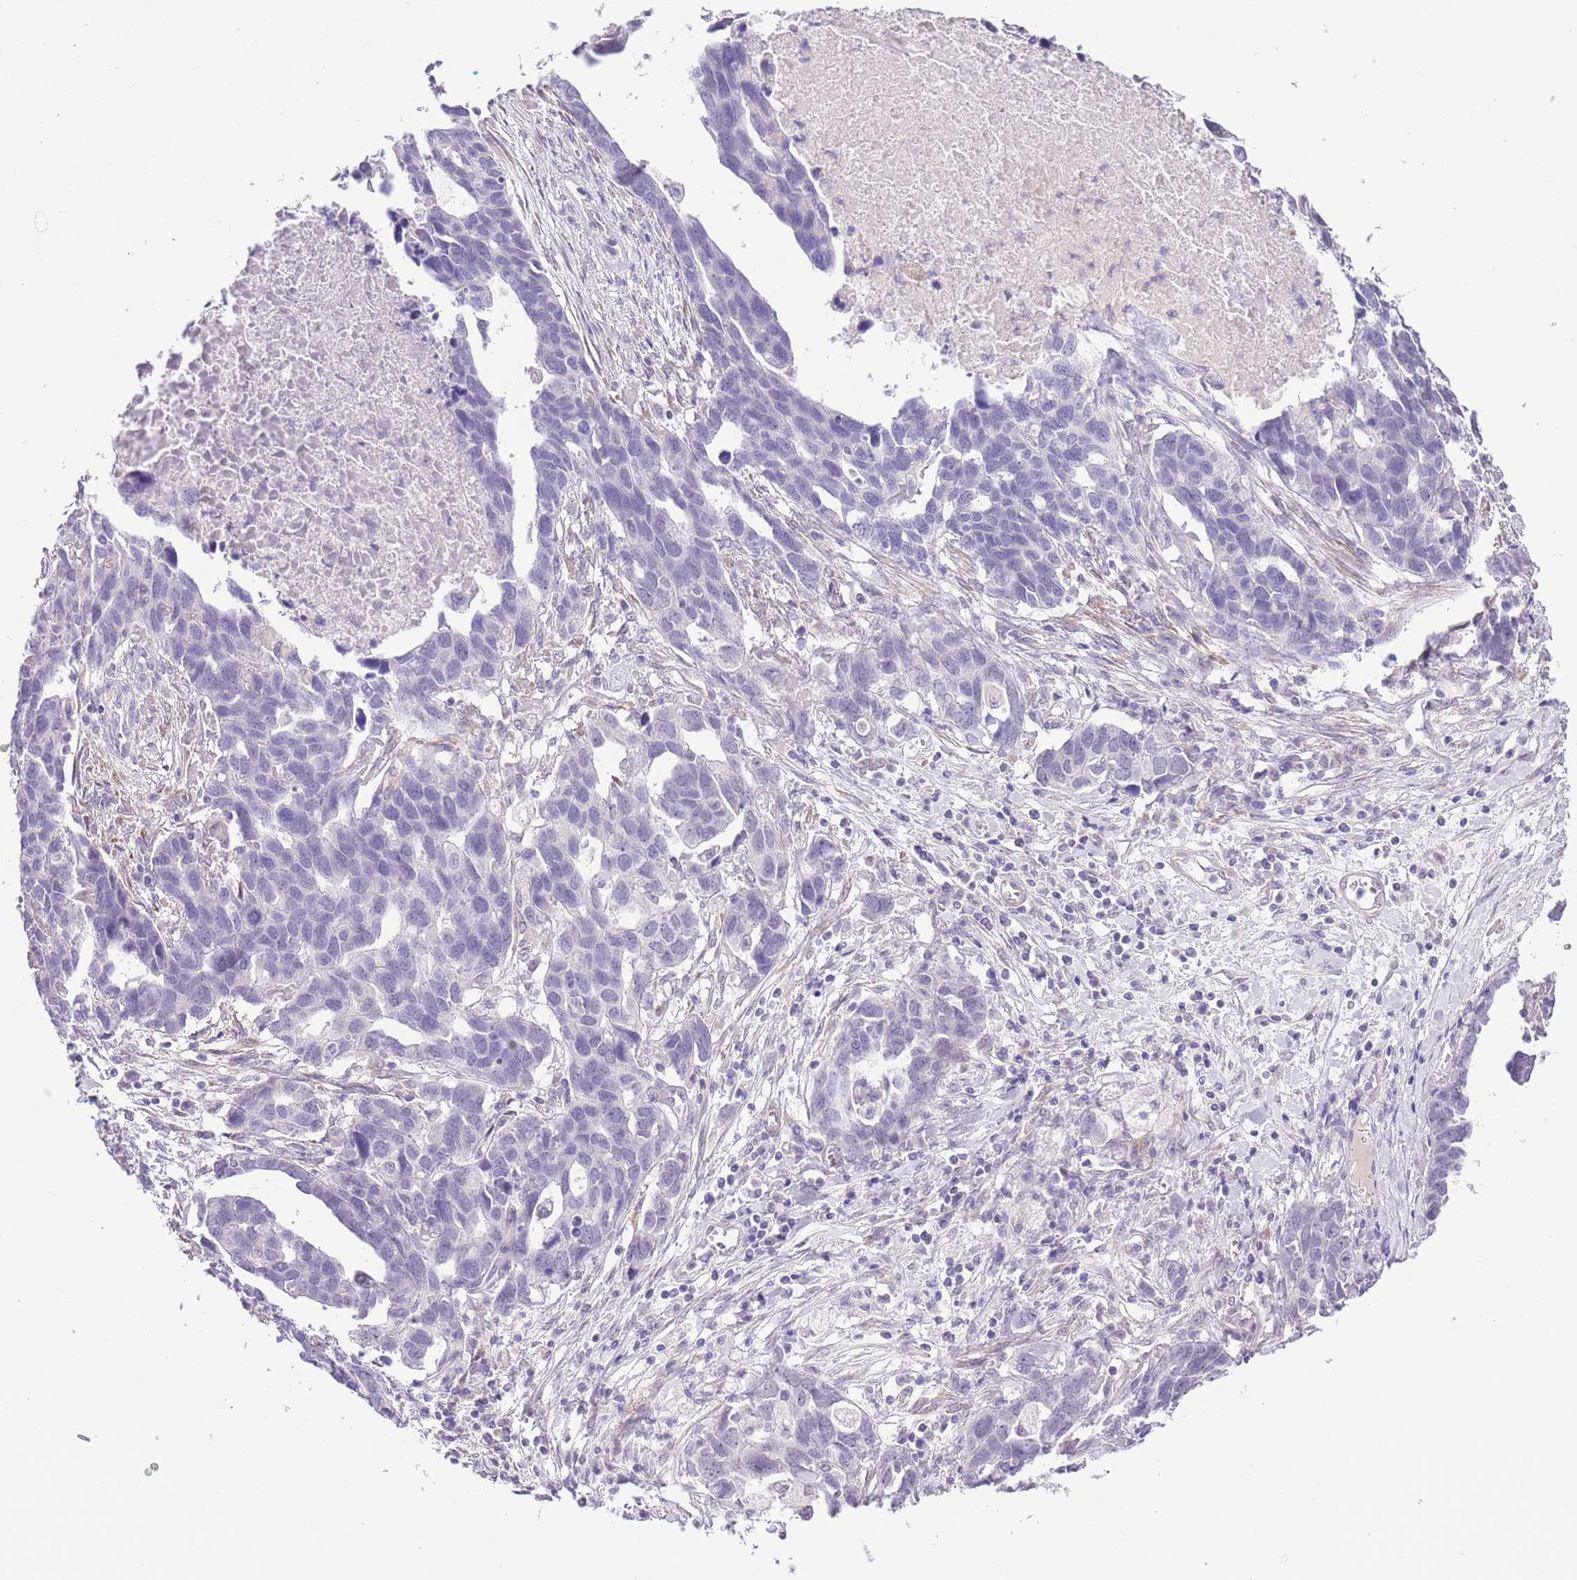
{"staining": {"intensity": "negative", "quantity": "none", "location": "none"}, "tissue": "ovarian cancer", "cell_type": "Tumor cells", "image_type": "cancer", "snomed": [{"axis": "morphology", "description": "Cystadenocarcinoma, serous, NOS"}, {"axis": "topography", "description": "Ovary"}], "caption": "Ovarian cancer (serous cystadenocarcinoma) stained for a protein using immunohistochemistry displays no staining tumor cells.", "gene": "MIDN", "patient": {"sex": "female", "age": 54}}